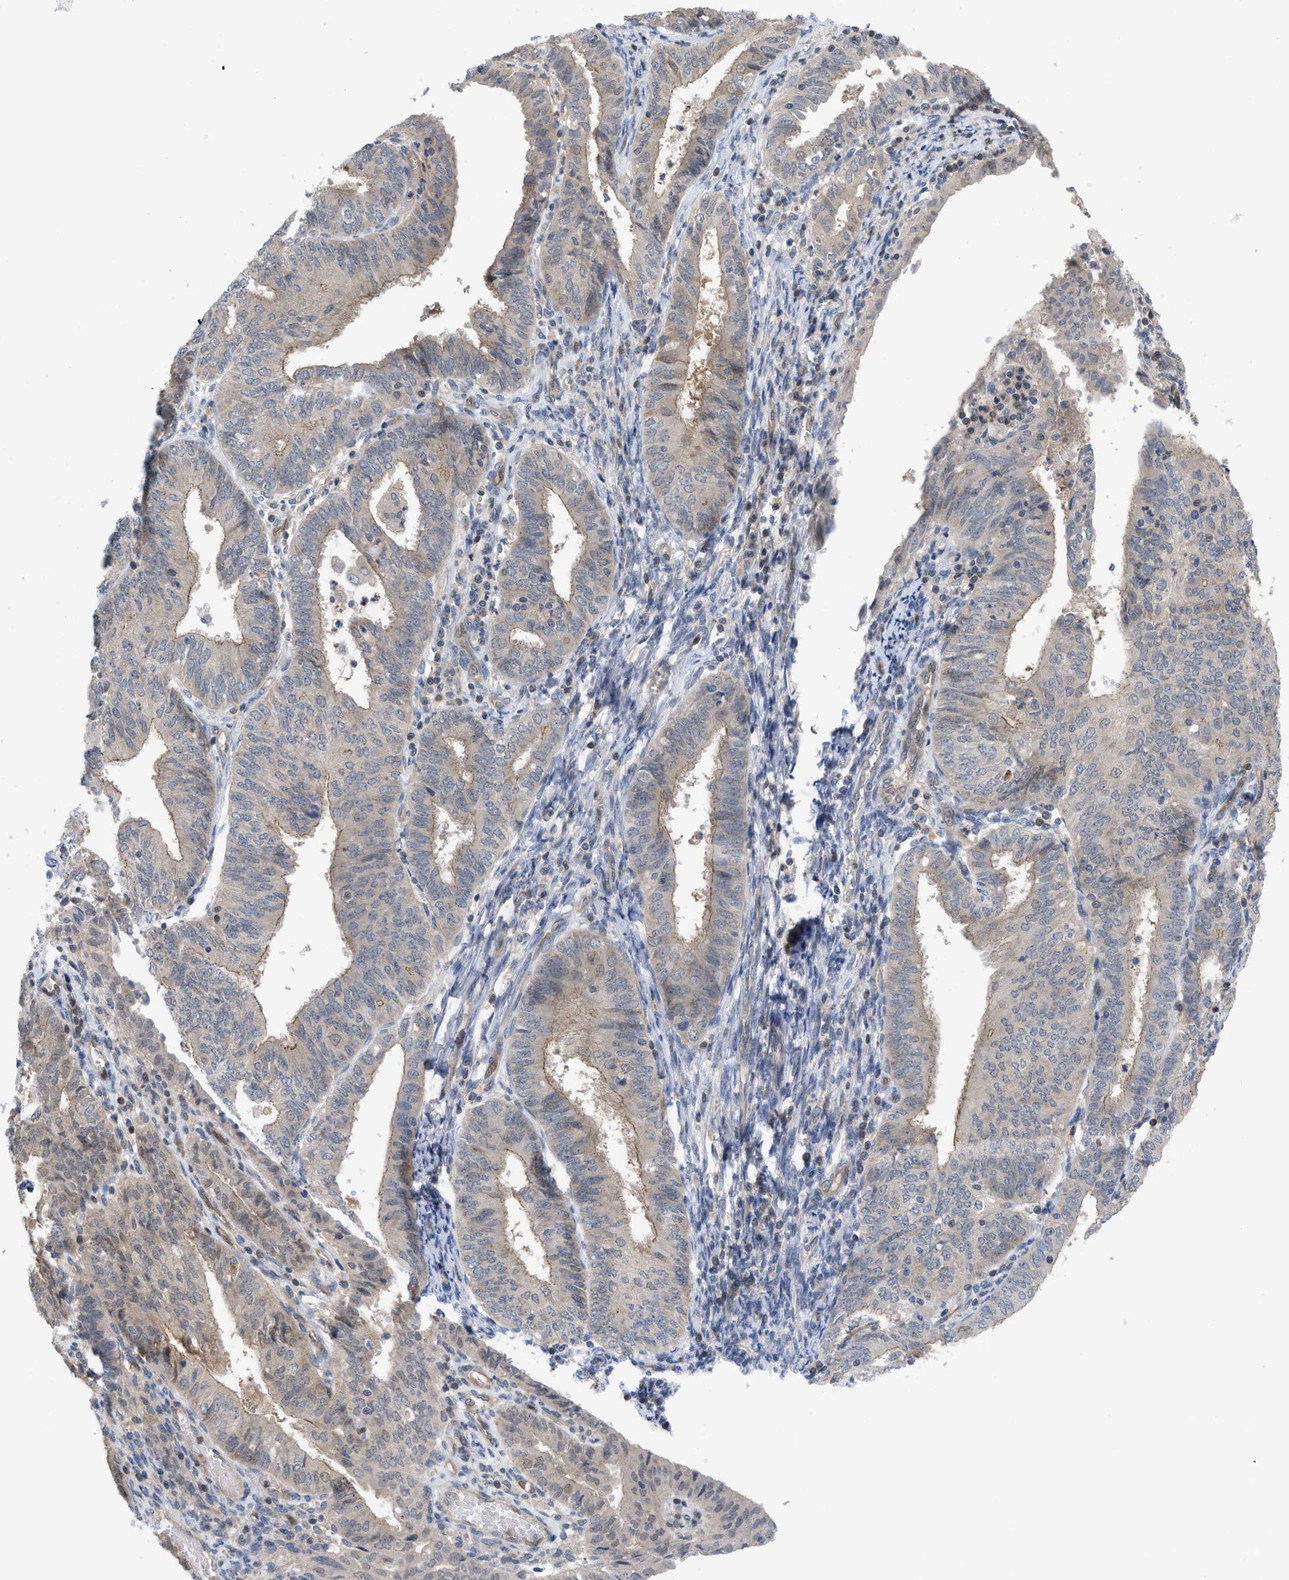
{"staining": {"intensity": "negative", "quantity": "none", "location": "none"}, "tissue": "endometrial cancer", "cell_type": "Tumor cells", "image_type": "cancer", "snomed": [{"axis": "morphology", "description": "Adenocarcinoma, NOS"}, {"axis": "topography", "description": "Endometrium"}], "caption": "A histopathology image of human endometrial adenocarcinoma is negative for staining in tumor cells.", "gene": "LDAF1", "patient": {"sex": "female", "age": 58}}